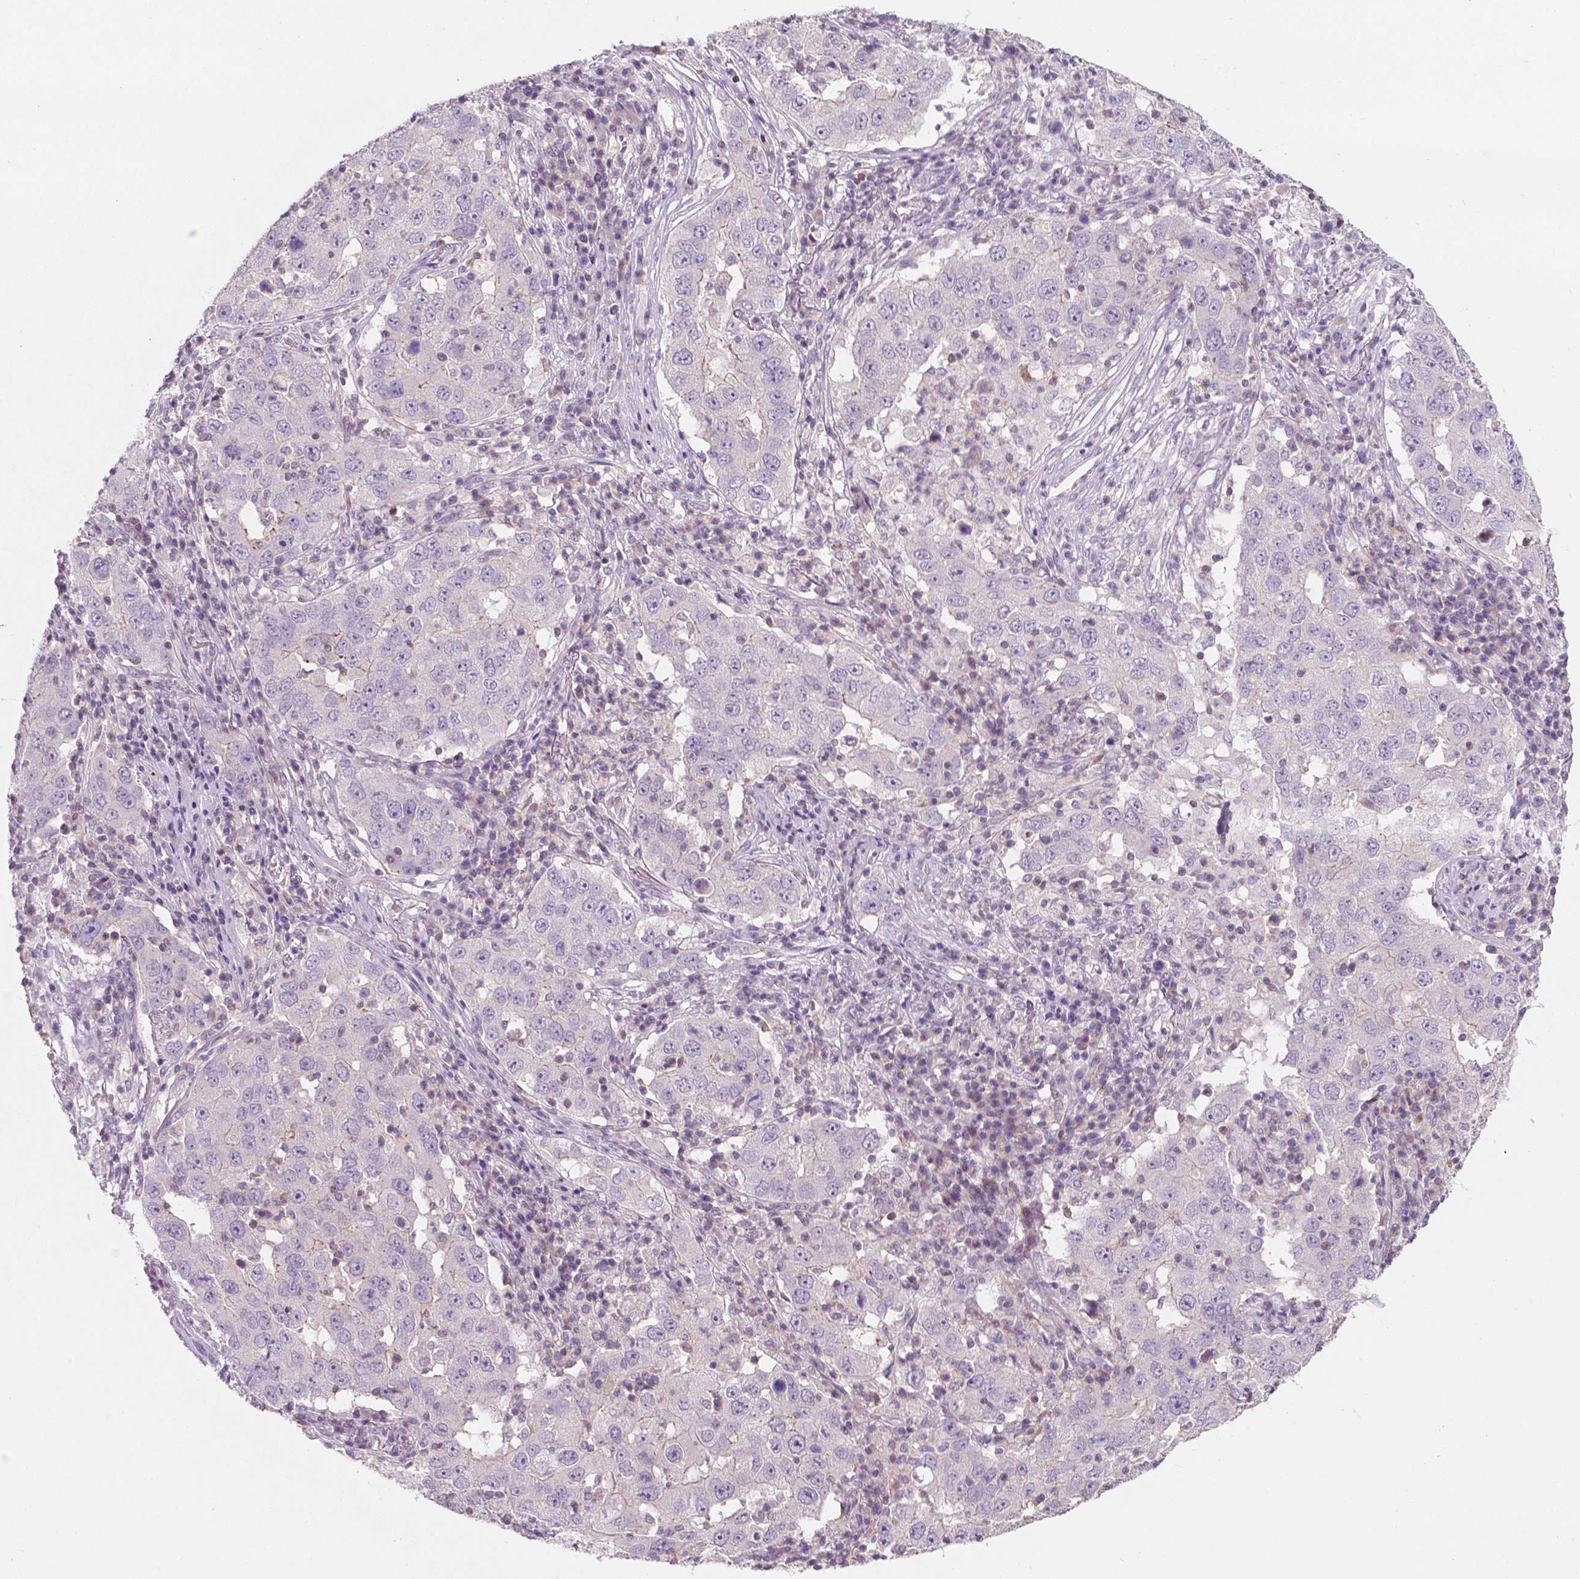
{"staining": {"intensity": "negative", "quantity": "none", "location": "none"}, "tissue": "lung cancer", "cell_type": "Tumor cells", "image_type": "cancer", "snomed": [{"axis": "morphology", "description": "Adenocarcinoma, NOS"}, {"axis": "topography", "description": "Lung"}], "caption": "Tumor cells show no significant staining in lung cancer (adenocarcinoma).", "gene": "EGFR", "patient": {"sex": "male", "age": 73}}